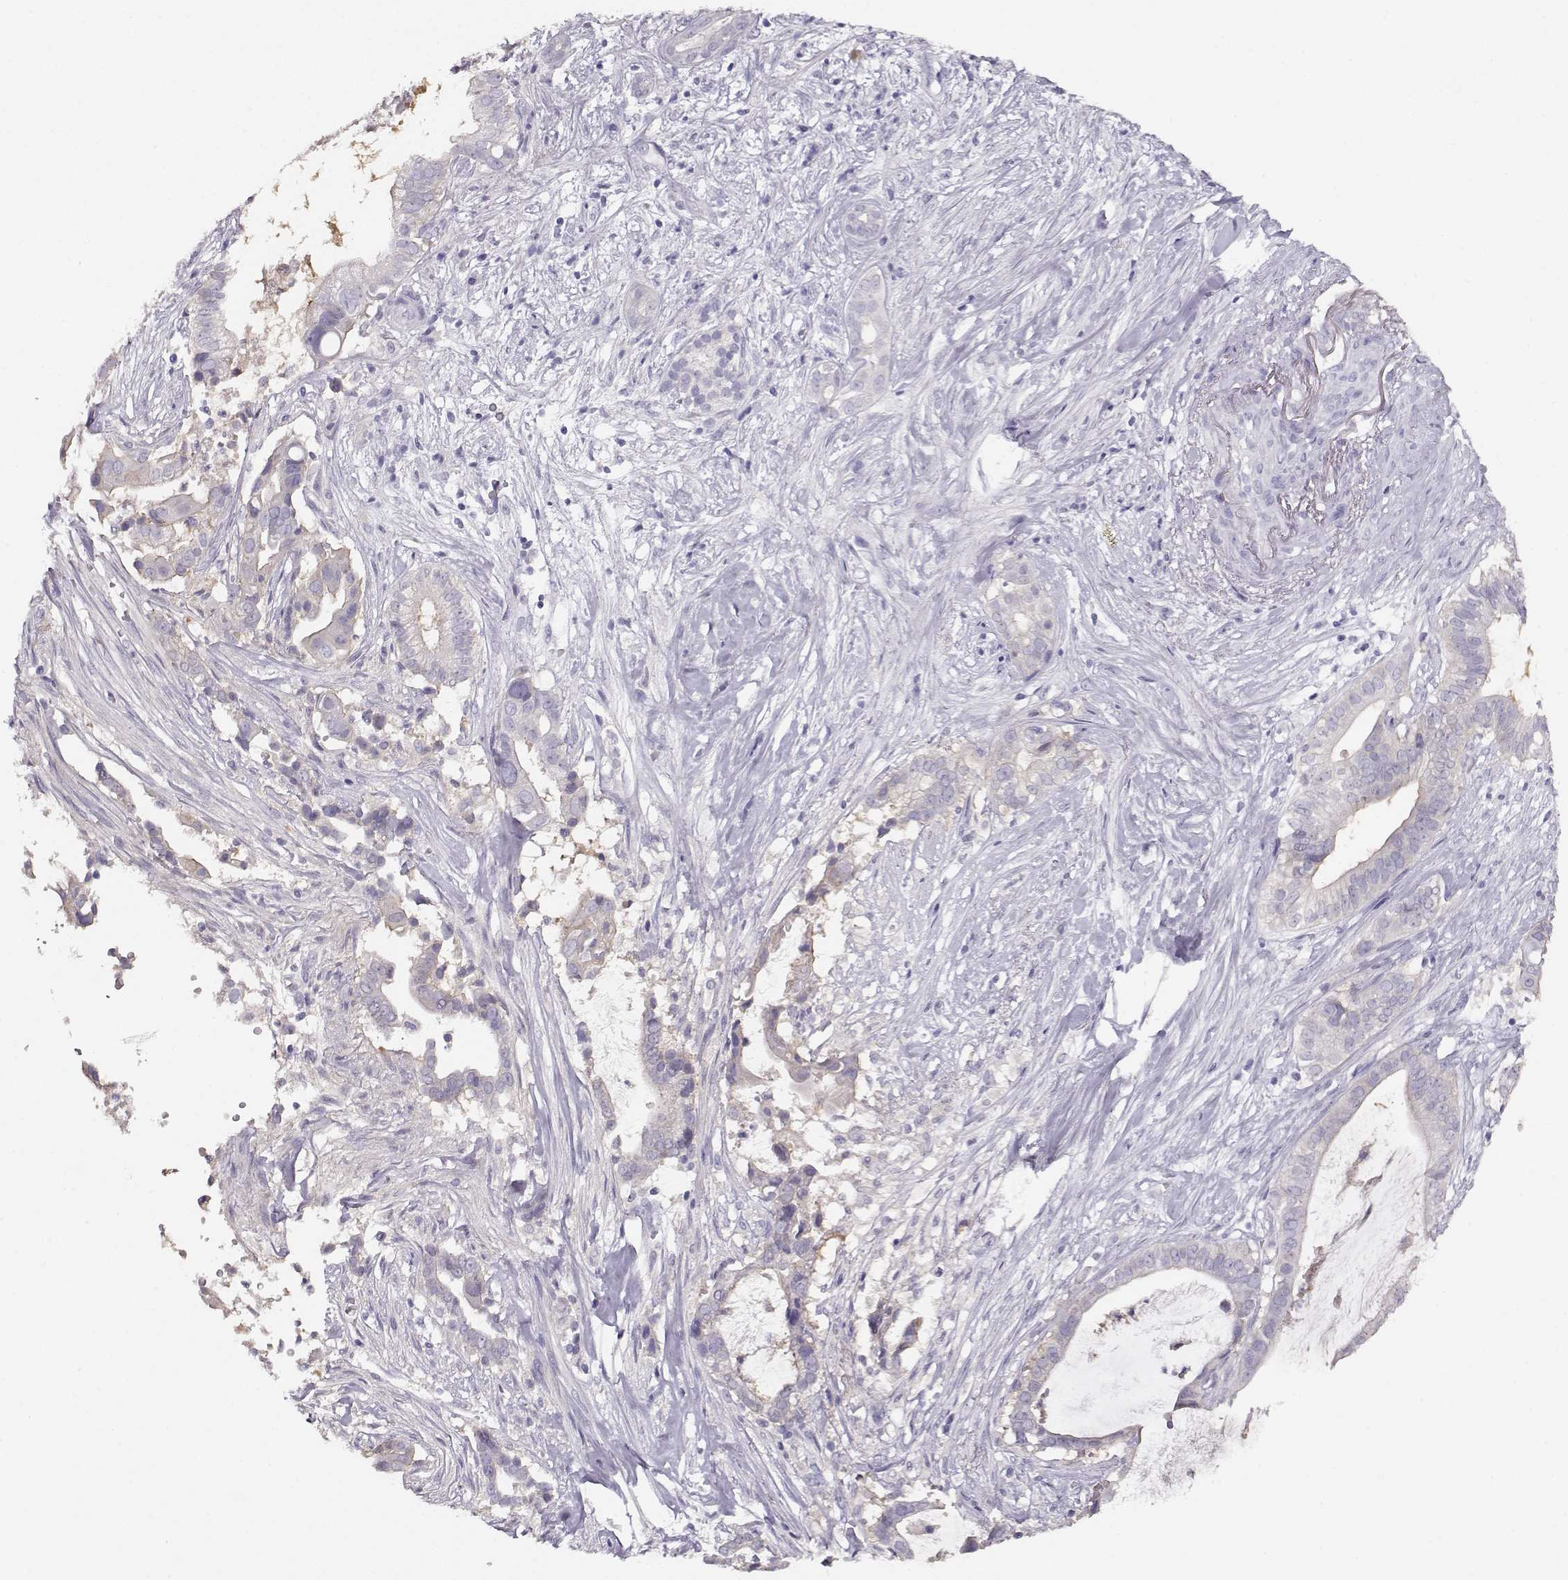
{"staining": {"intensity": "negative", "quantity": "none", "location": "none"}, "tissue": "pancreatic cancer", "cell_type": "Tumor cells", "image_type": "cancer", "snomed": [{"axis": "morphology", "description": "Adenocarcinoma, NOS"}, {"axis": "topography", "description": "Pancreas"}], "caption": "Immunohistochemical staining of adenocarcinoma (pancreatic) reveals no significant staining in tumor cells.", "gene": "NDRG4", "patient": {"sex": "male", "age": 61}}